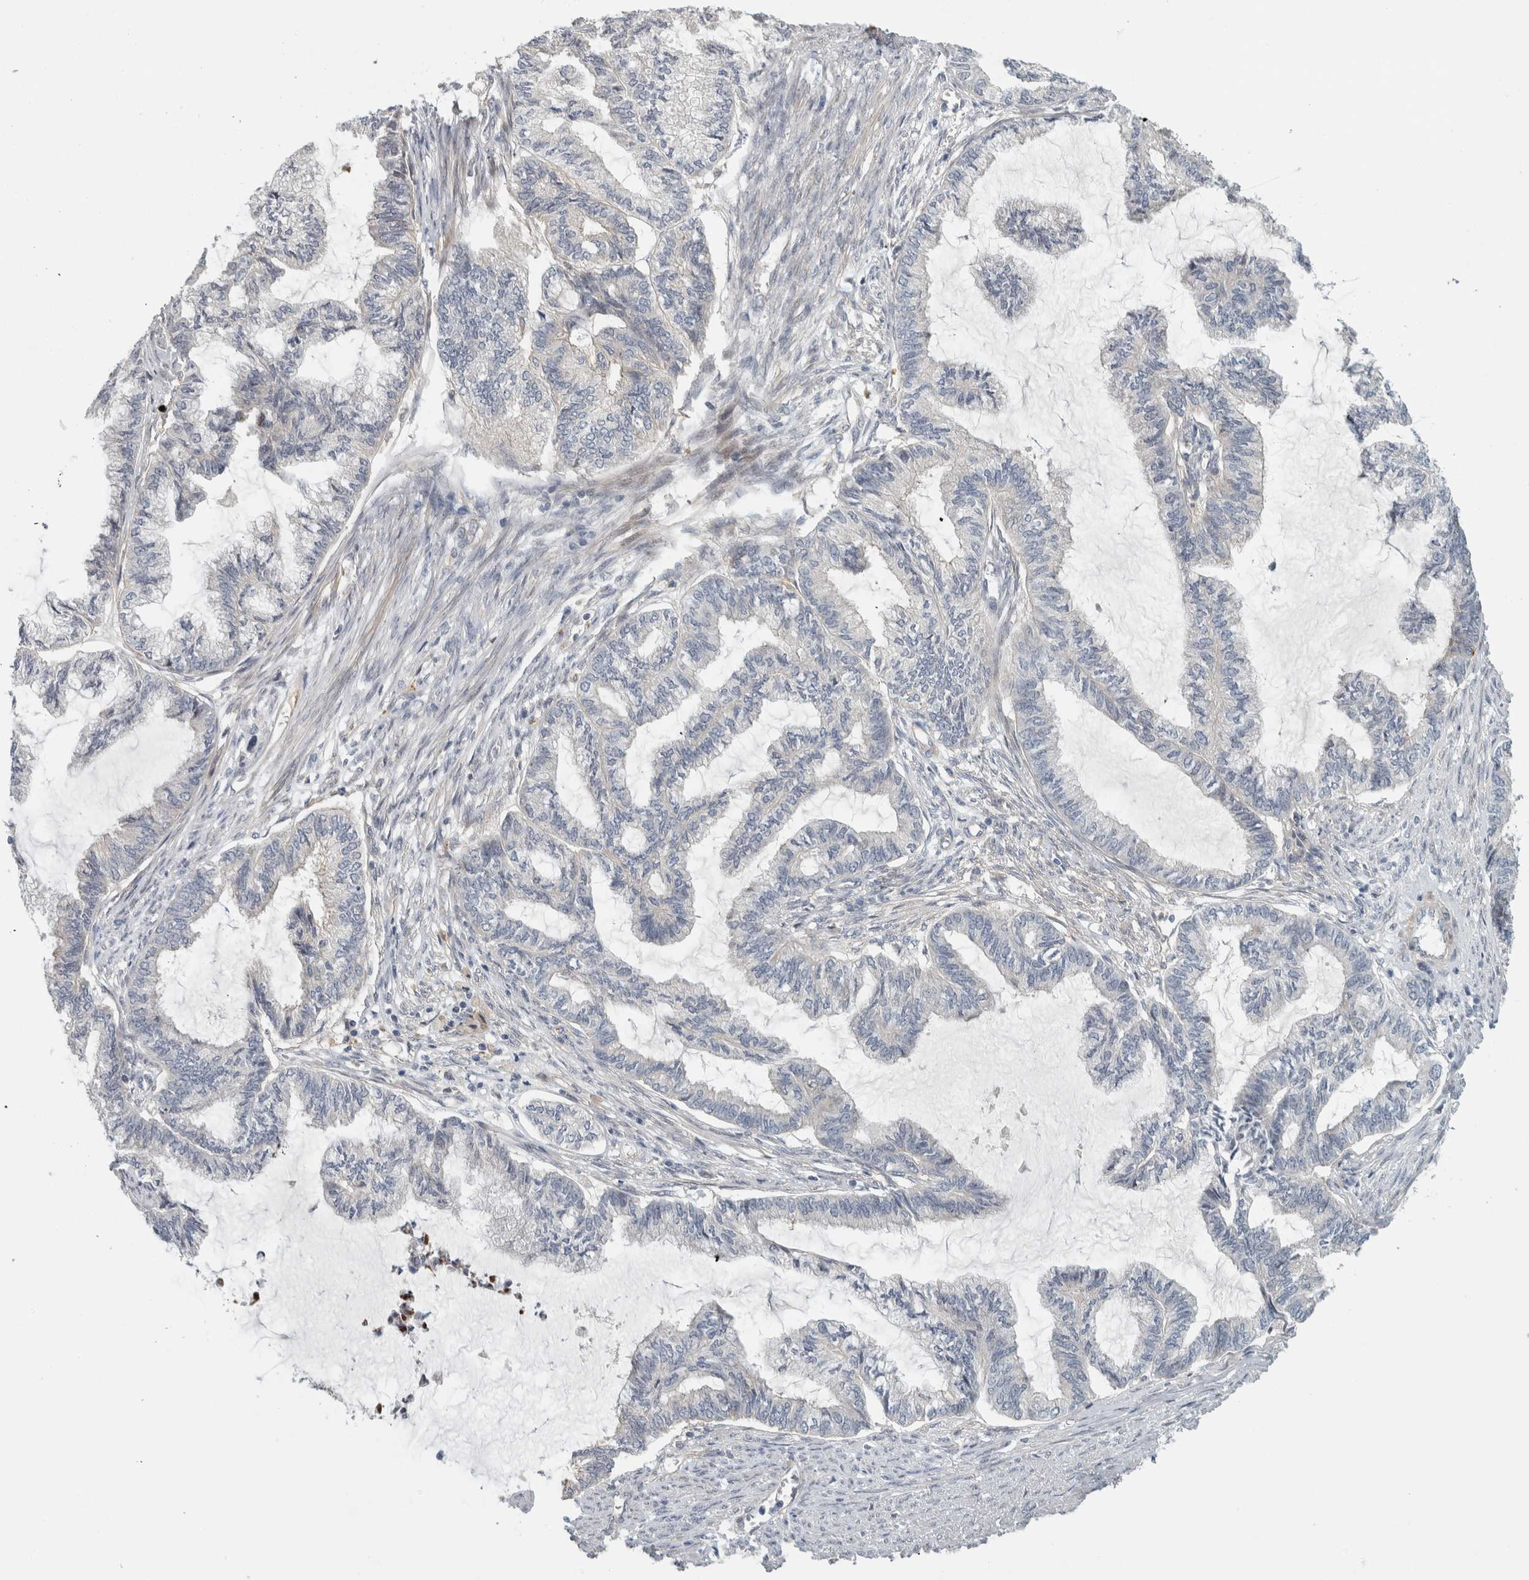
{"staining": {"intensity": "negative", "quantity": "none", "location": "none"}, "tissue": "endometrial cancer", "cell_type": "Tumor cells", "image_type": "cancer", "snomed": [{"axis": "morphology", "description": "Adenocarcinoma, NOS"}, {"axis": "topography", "description": "Endometrium"}], "caption": "A micrograph of endometrial cancer stained for a protein shows no brown staining in tumor cells.", "gene": "ZNF804B", "patient": {"sex": "female", "age": 86}}